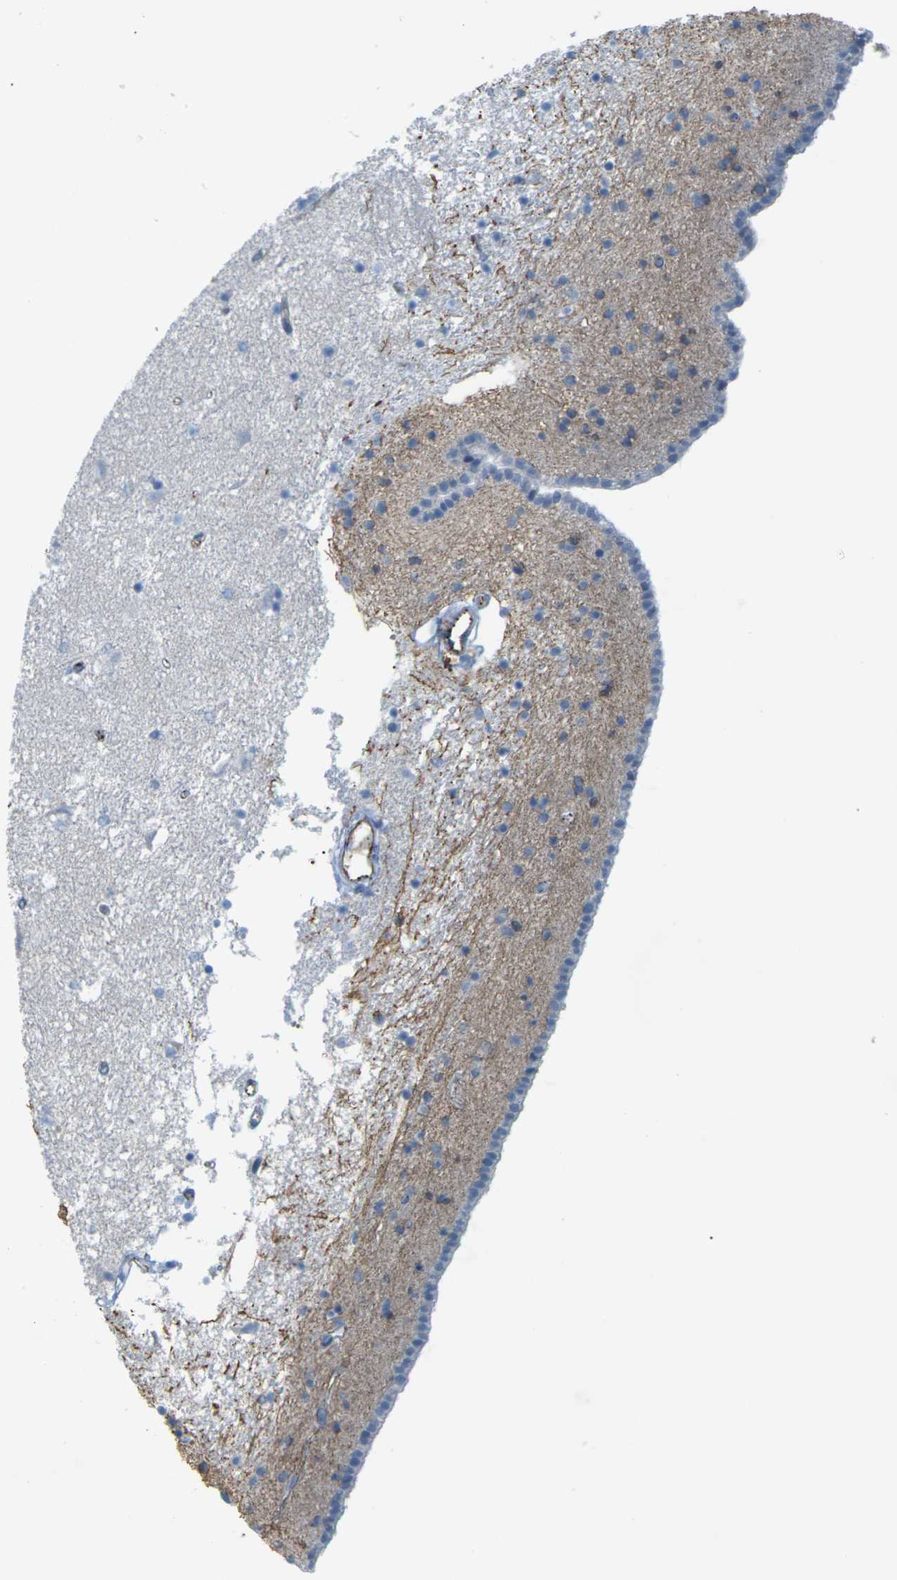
{"staining": {"intensity": "weak", "quantity": "<25%", "location": "cytoplasmic/membranous"}, "tissue": "caudate", "cell_type": "Glial cells", "image_type": "normal", "snomed": [{"axis": "morphology", "description": "Normal tissue, NOS"}, {"axis": "topography", "description": "Lateral ventricle wall"}], "caption": "High magnification brightfield microscopy of normal caudate stained with DAB (3,3'-diaminobenzidine) (brown) and counterstained with hematoxylin (blue): glial cells show no significant staining. The staining is performed using DAB brown chromogen with nuclei counter-stained in using hematoxylin.", "gene": "CLDN3", "patient": {"sex": "male", "age": 45}}